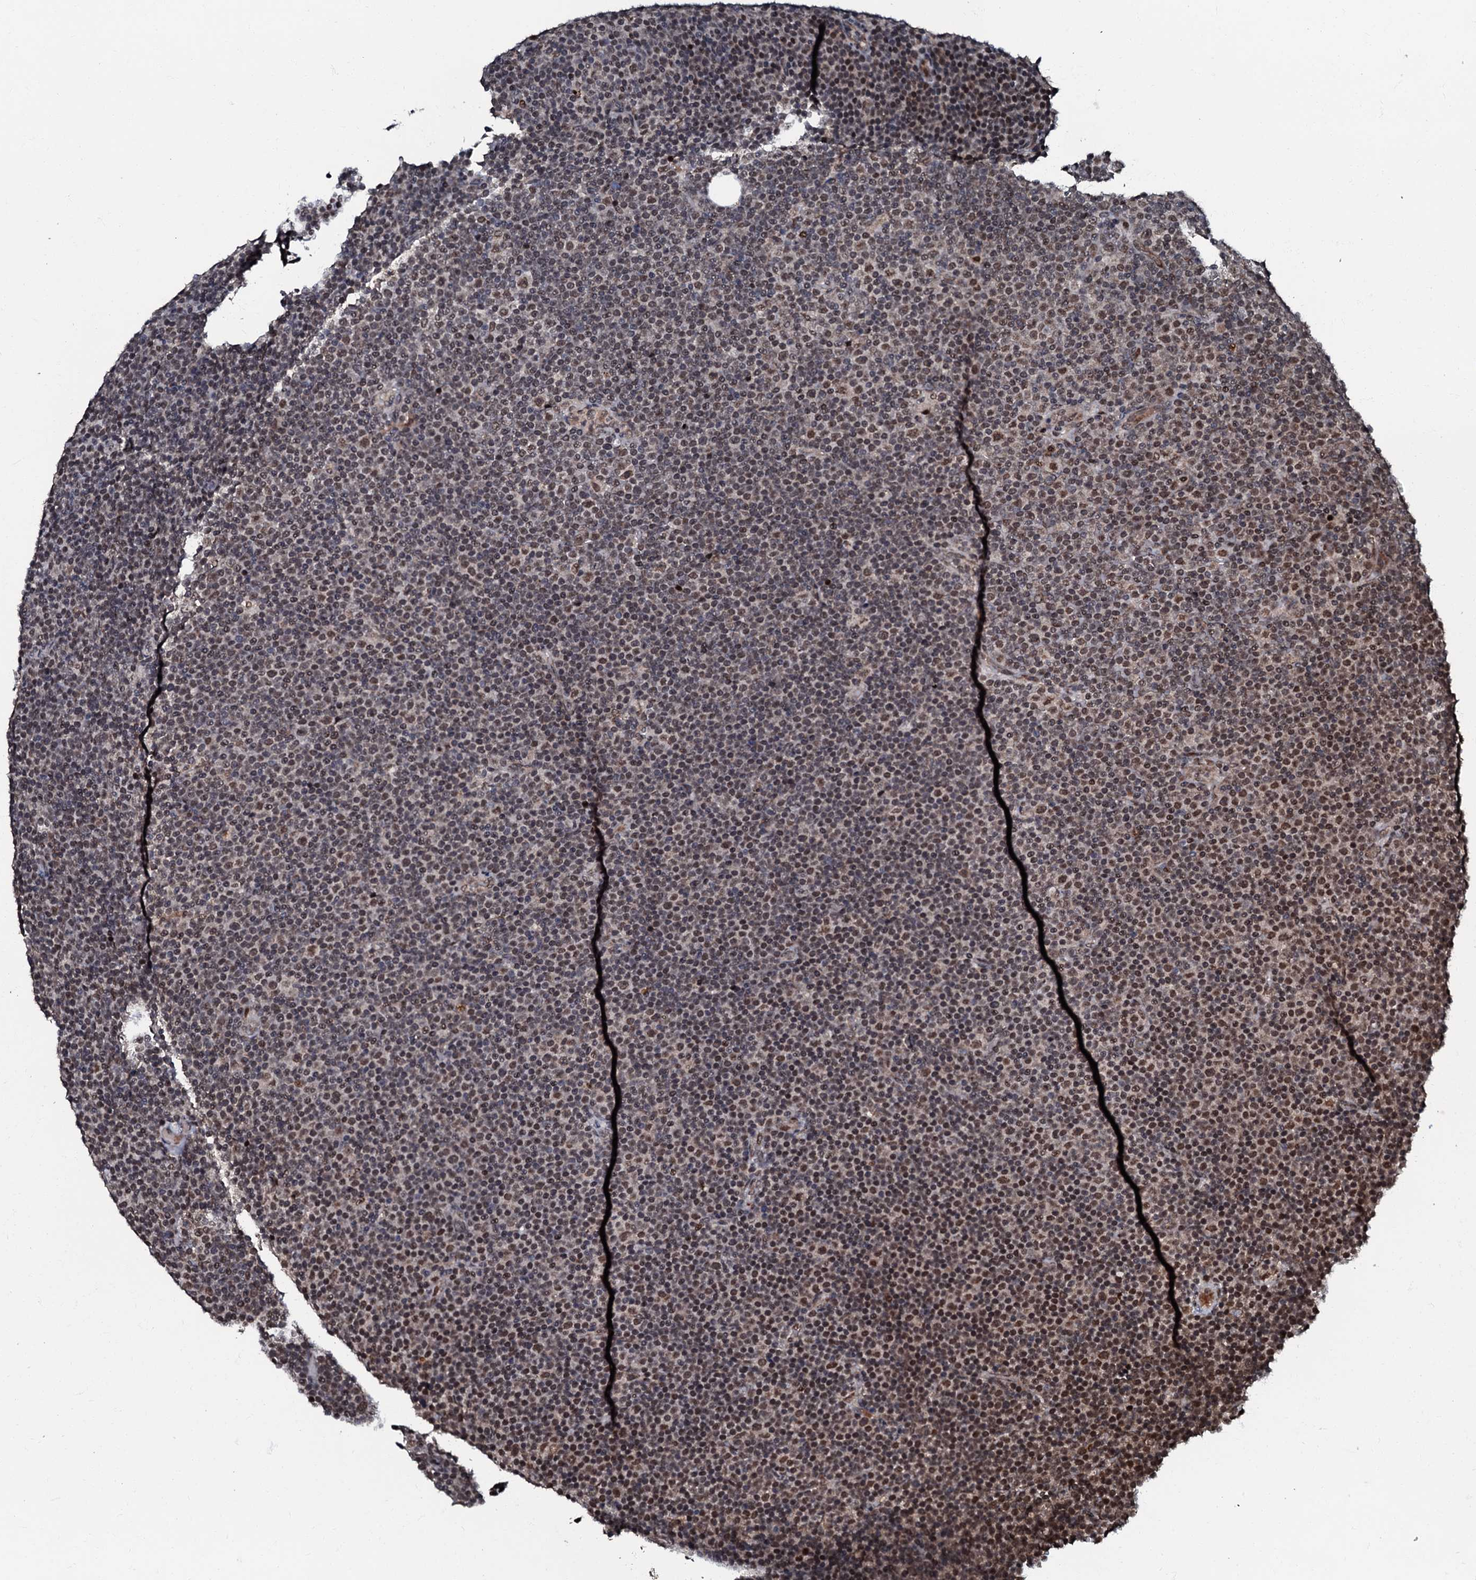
{"staining": {"intensity": "moderate", "quantity": "25%-75%", "location": "nuclear"}, "tissue": "lymphoma", "cell_type": "Tumor cells", "image_type": "cancer", "snomed": [{"axis": "morphology", "description": "Malignant lymphoma, non-Hodgkin's type, Low grade"}, {"axis": "topography", "description": "Lymph node"}], "caption": "Moderate nuclear expression is seen in approximately 25%-75% of tumor cells in low-grade malignant lymphoma, non-Hodgkin's type.", "gene": "C18orf32", "patient": {"sex": "female", "age": 67}}